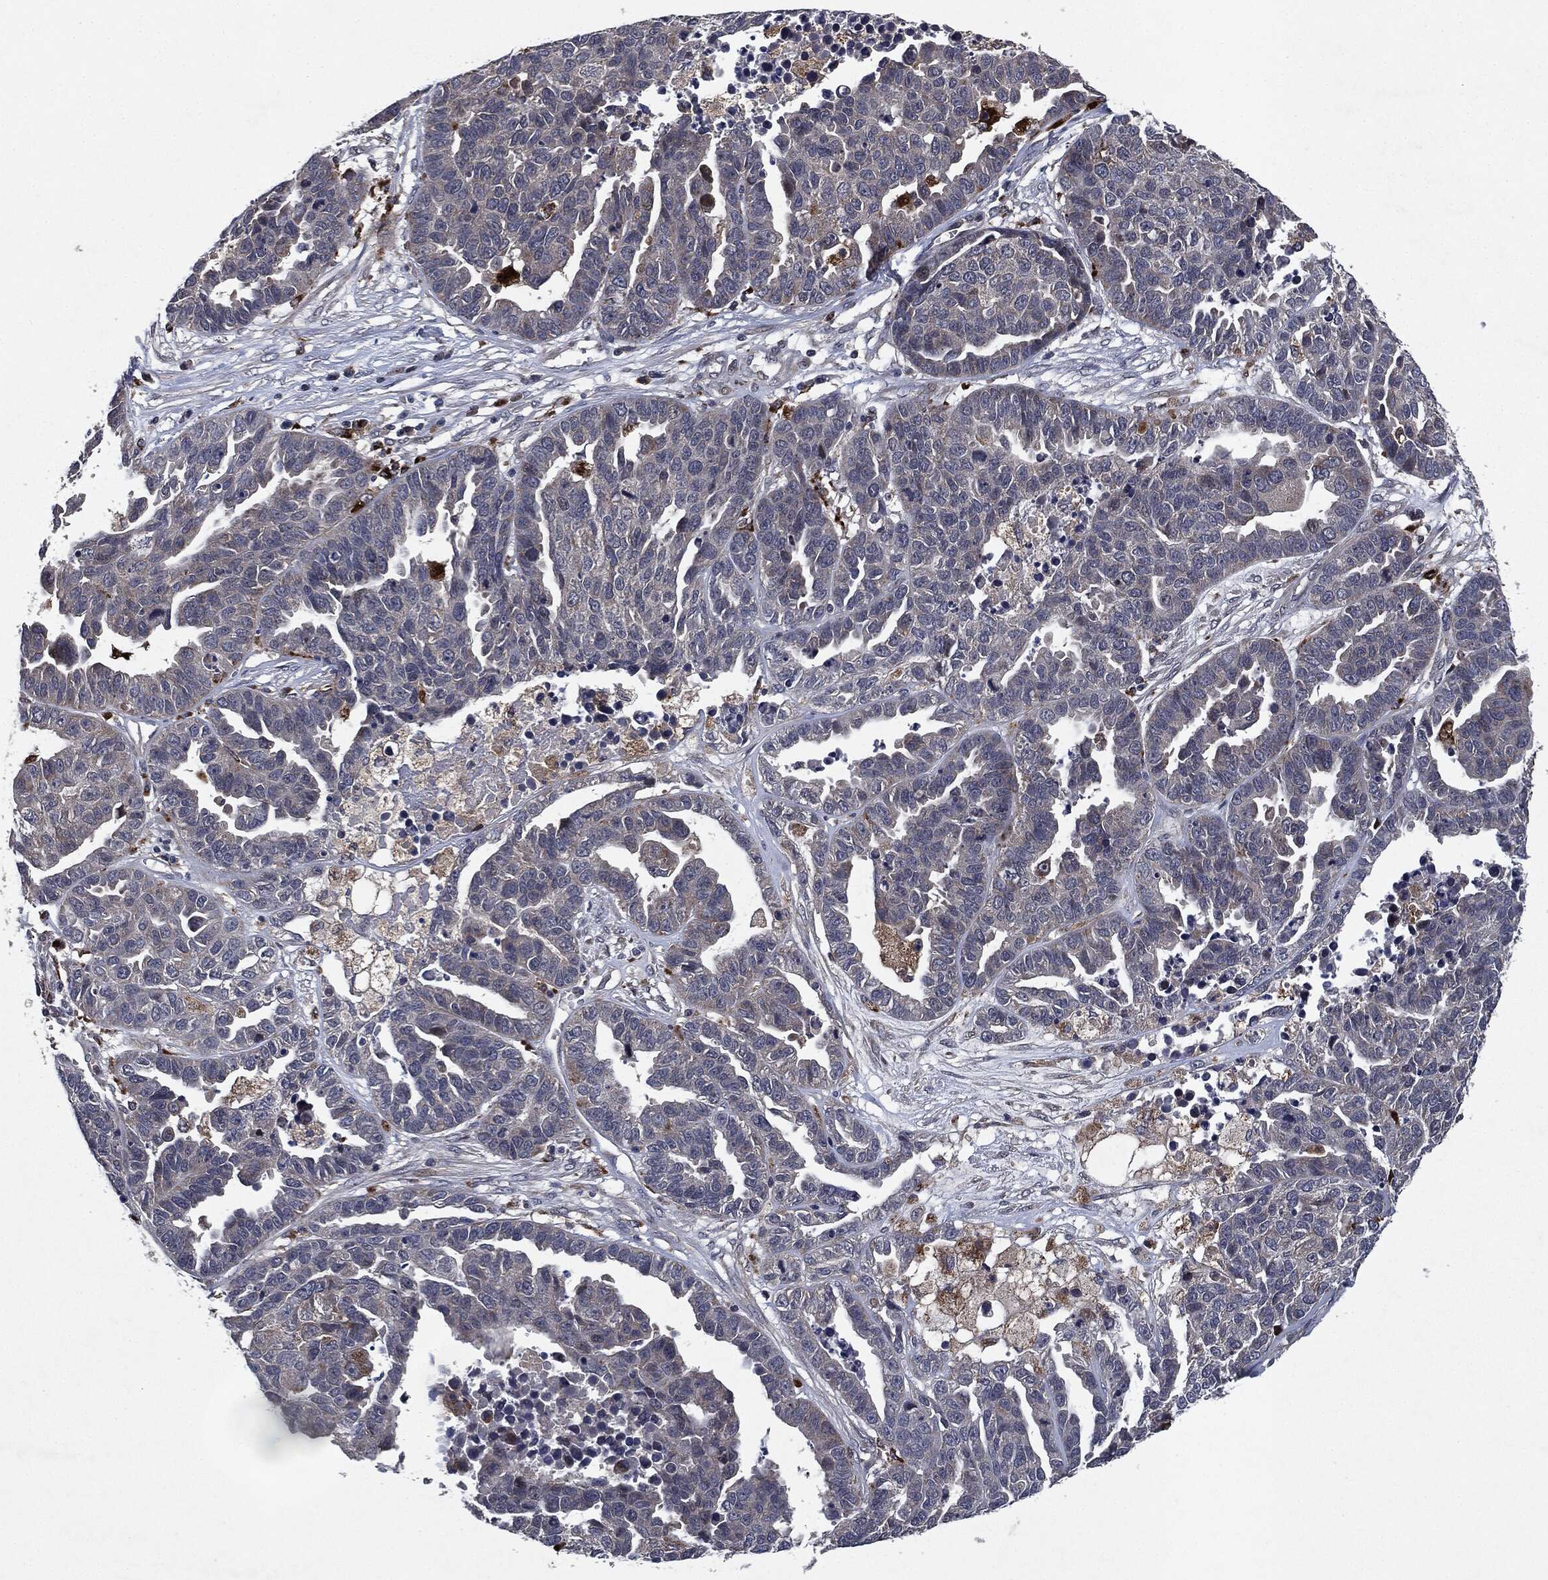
{"staining": {"intensity": "negative", "quantity": "none", "location": "none"}, "tissue": "ovarian cancer", "cell_type": "Tumor cells", "image_type": "cancer", "snomed": [{"axis": "morphology", "description": "Cystadenocarcinoma, serous, NOS"}, {"axis": "topography", "description": "Ovary"}], "caption": "This is an immunohistochemistry (IHC) histopathology image of ovarian serous cystadenocarcinoma. There is no expression in tumor cells.", "gene": "SLC31A2", "patient": {"sex": "female", "age": 87}}